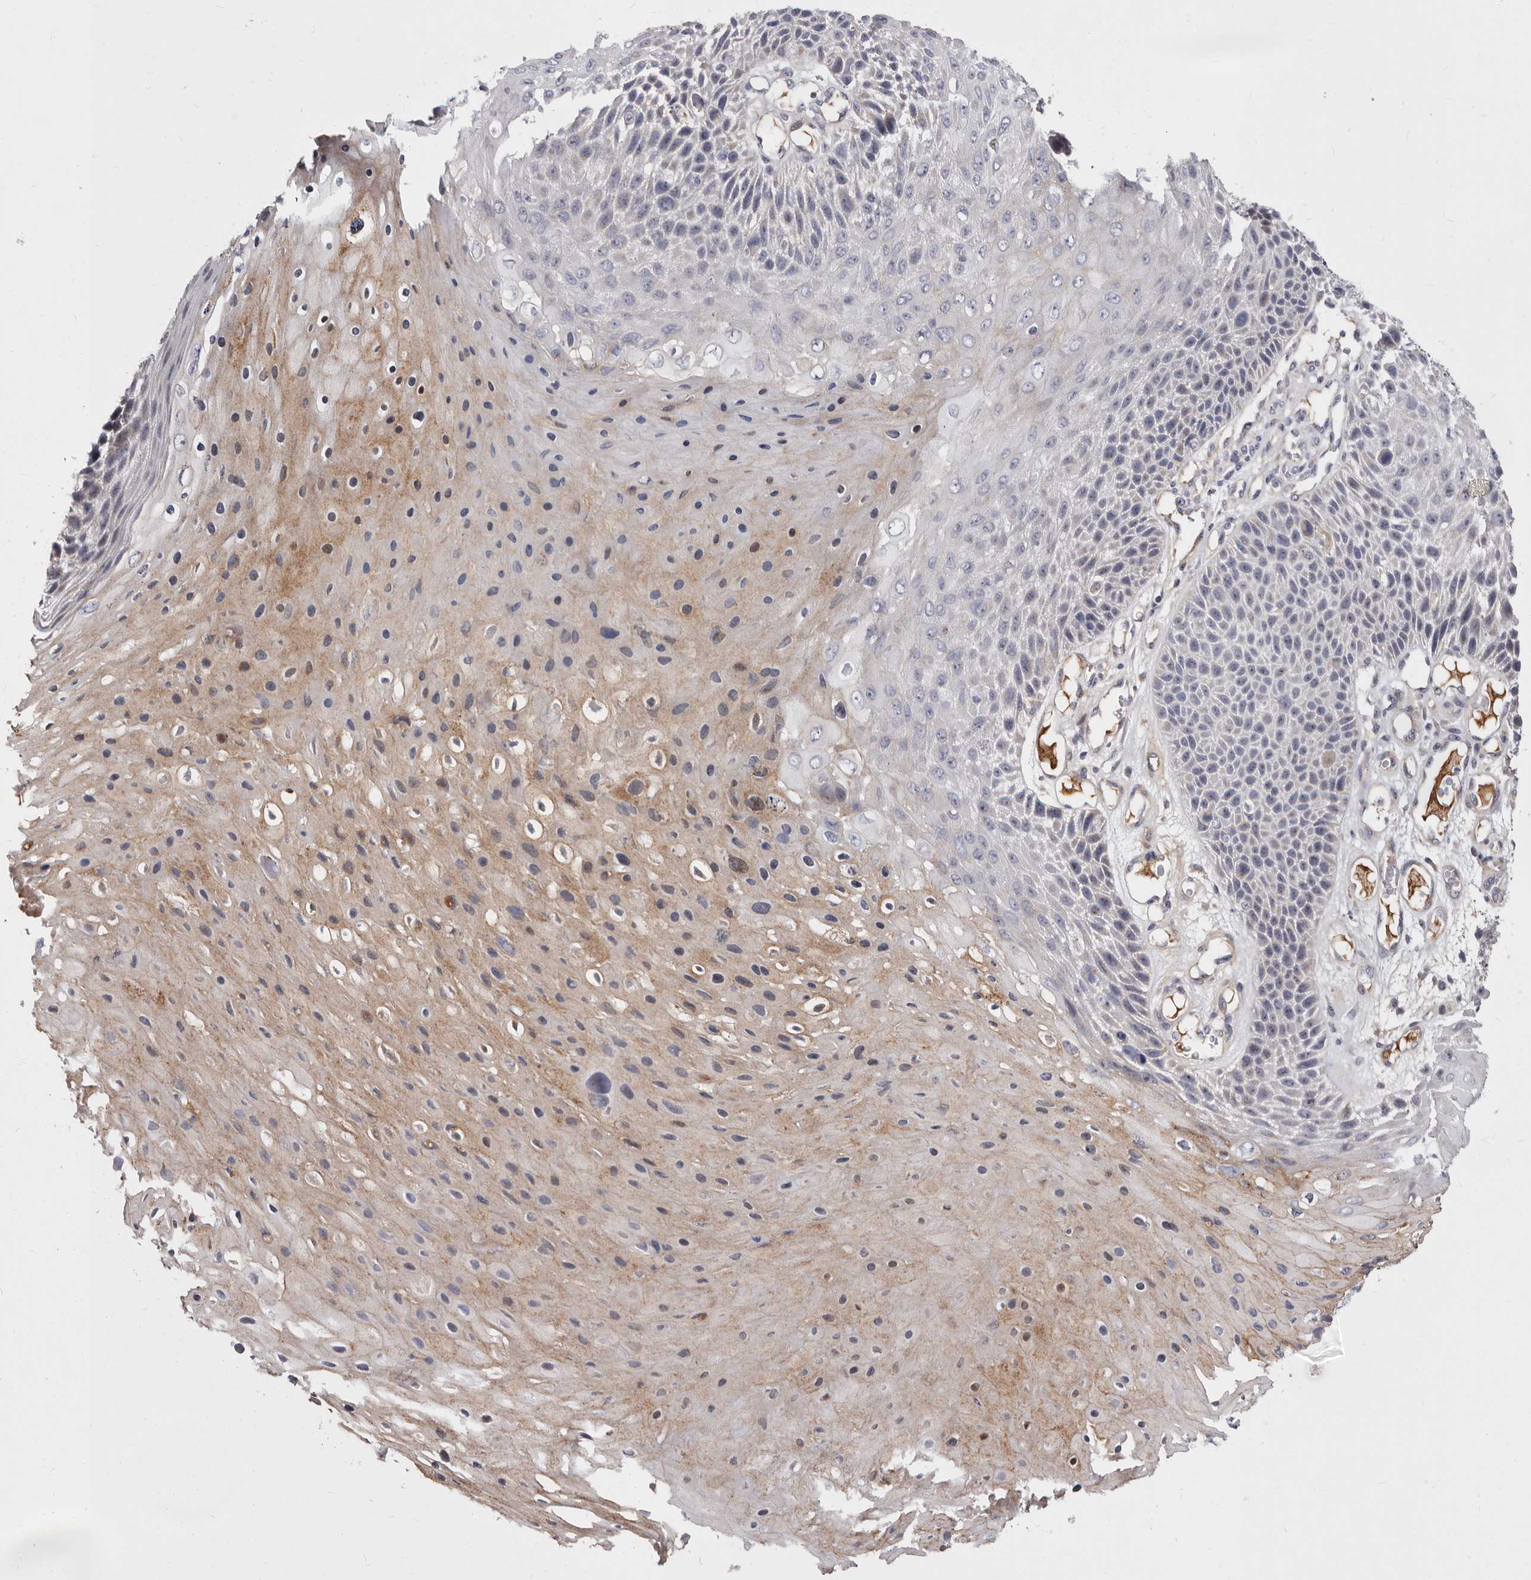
{"staining": {"intensity": "moderate", "quantity": "<25%", "location": "cytoplasmic/membranous"}, "tissue": "skin cancer", "cell_type": "Tumor cells", "image_type": "cancer", "snomed": [{"axis": "morphology", "description": "Squamous cell carcinoma, NOS"}, {"axis": "topography", "description": "Skin"}], "caption": "Immunohistochemistry of human skin cancer shows low levels of moderate cytoplasmic/membranous expression in approximately <25% of tumor cells.", "gene": "NUBPL", "patient": {"sex": "female", "age": 88}}